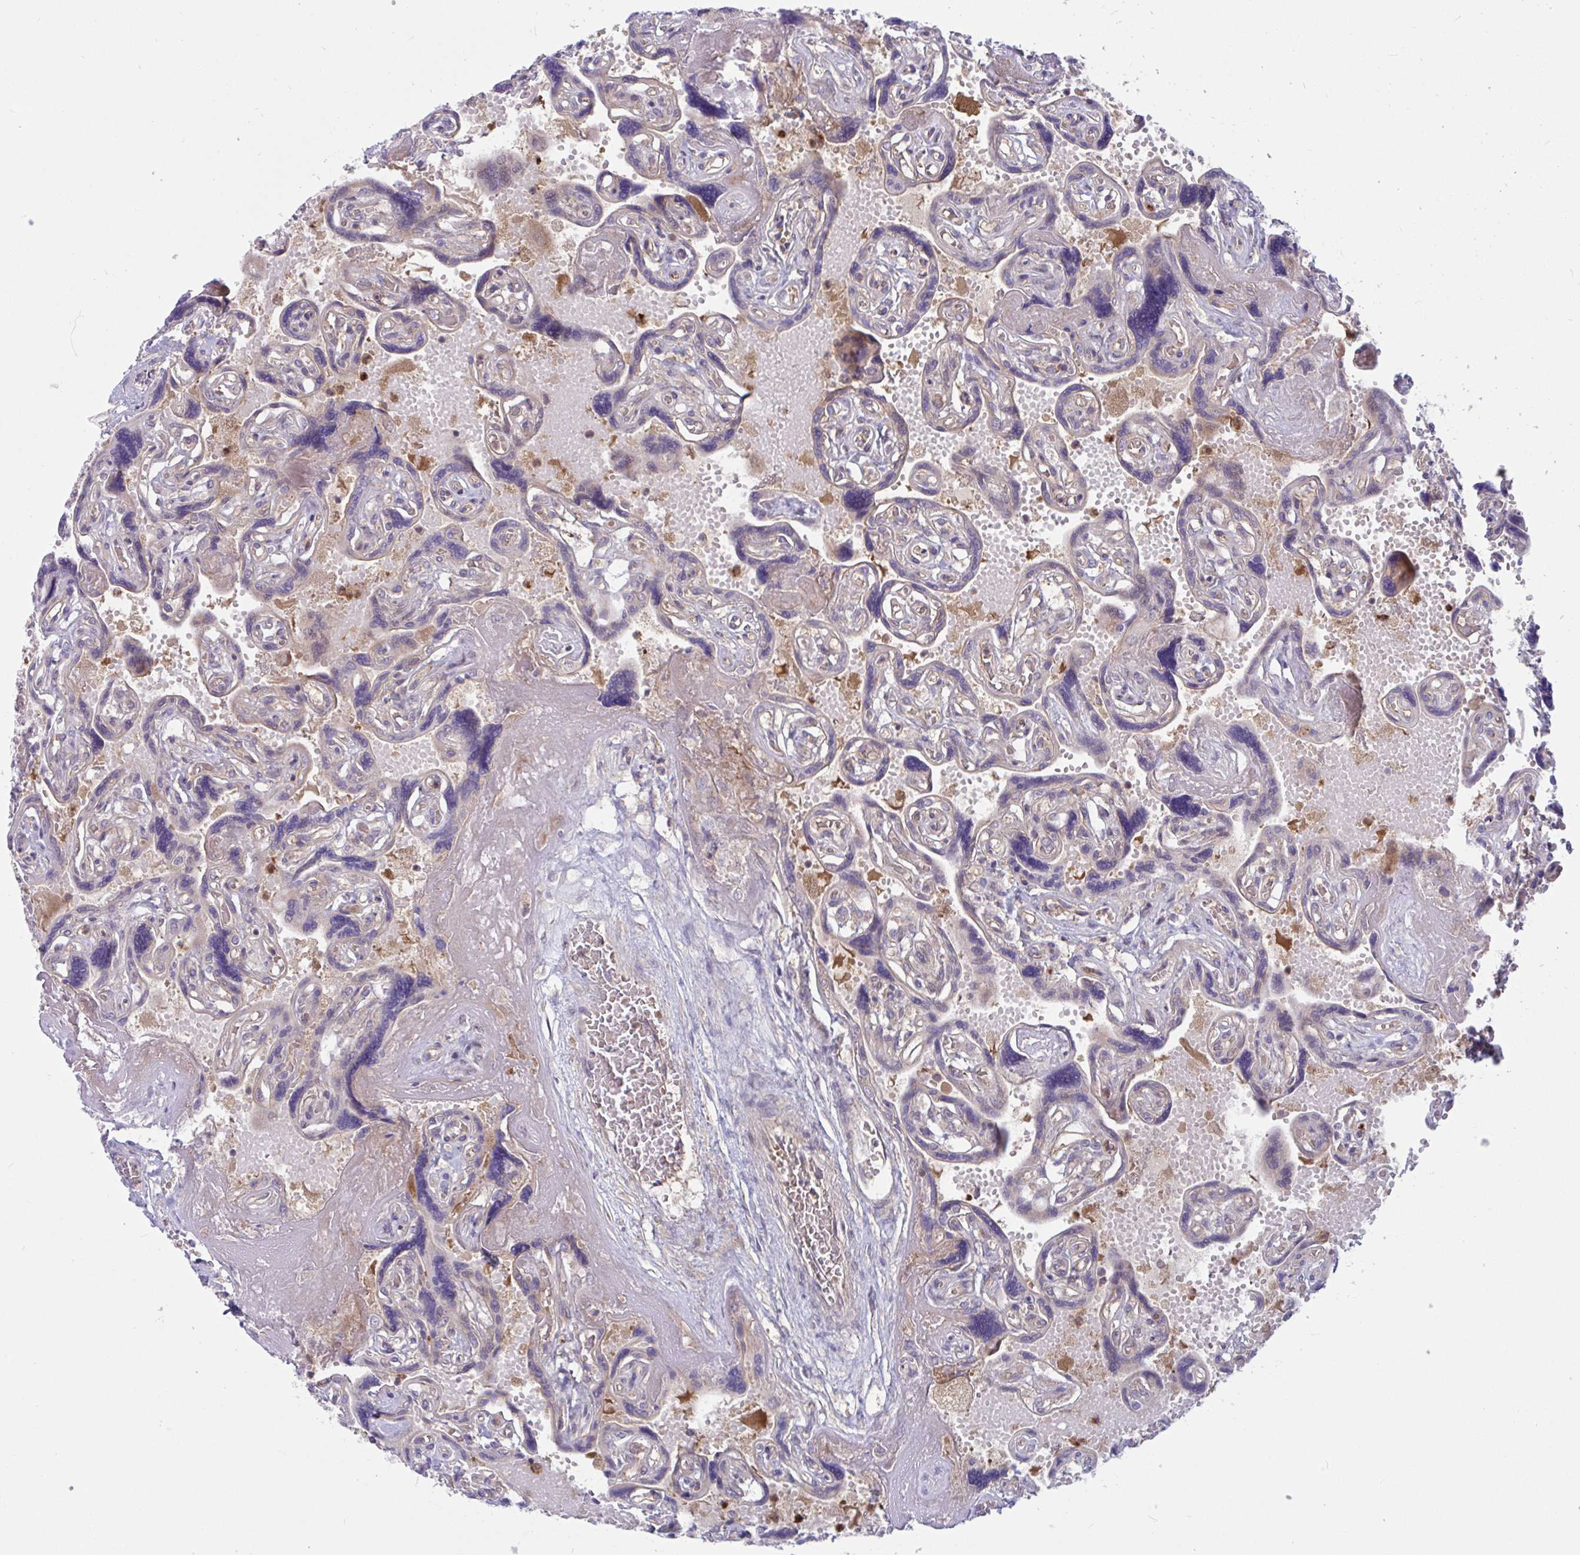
{"staining": {"intensity": "weak", "quantity": "25%-75%", "location": "cytoplasmic/membranous"}, "tissue": "placenta", "cell_type": "Trophoblastic cells", "image_type": "normal", "snomed": [{"axis": "morphology", "description": "Normal tissue, NOS"}, {"axis": "topography", "description": "Placenta"}], "caption": "The photomicrograph displays a brown stain indicating the presence of a protein in the cytoplasmic/membranous of trophoblastic cells in placenta. (DAB = brown stain, brightfield microscopy at high magnification).", "gene": "LMNTD2", "patient": {"sex": "female", "age": 32}}